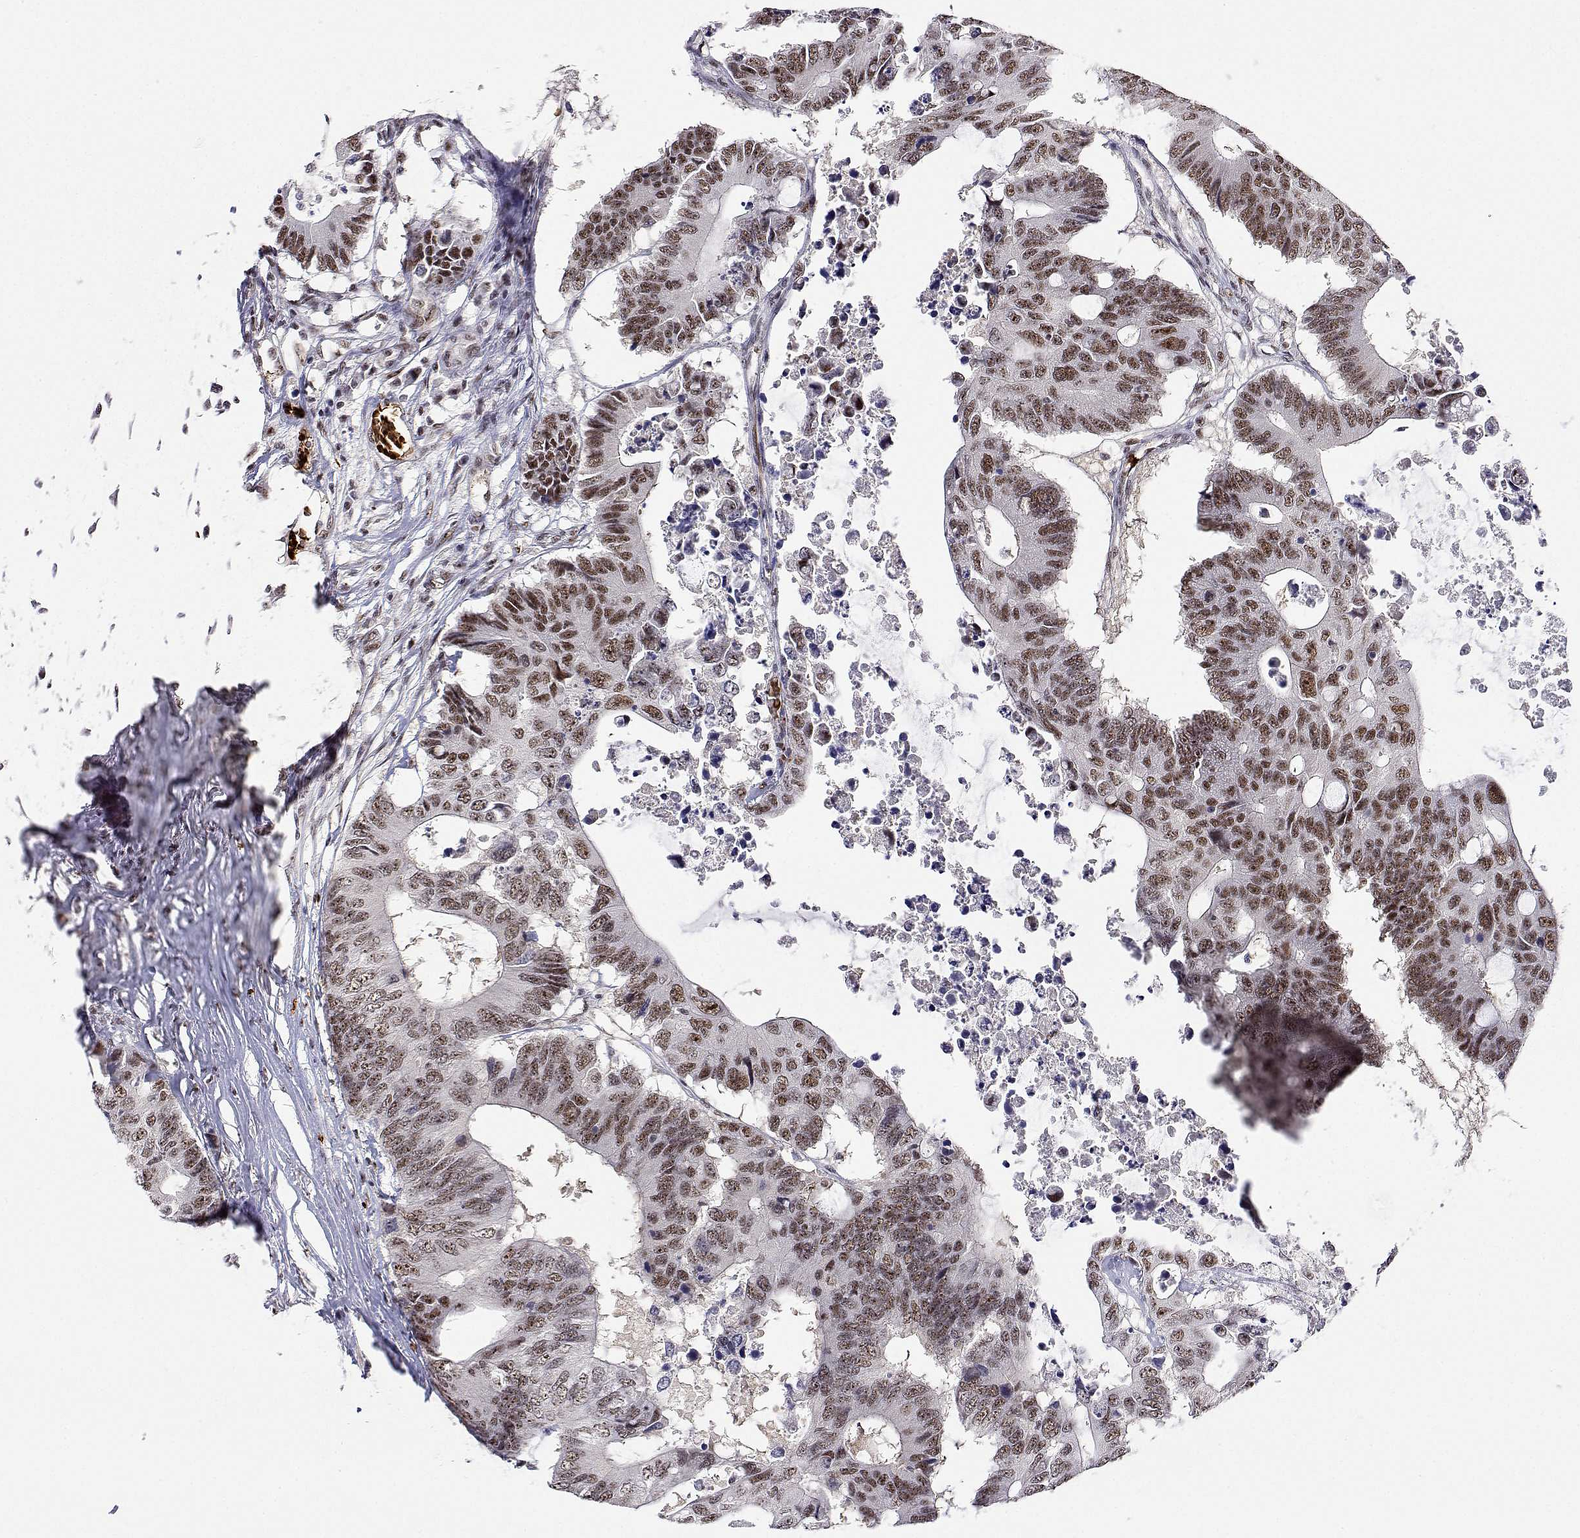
{"staining": {"intensity": "moderate", "quantity": ">75%", "location": "nuclear"}, "tissue": "colorectal cancer", "cell_type": "Tumor cells", "image_type": "cancer", "snomed": [{"axis": "morphology", "description": "Adenocarcinoma, NOS"}, {"axis": "topography", "description": "Colon"}], "caption": "Protein analysis of colorectal adenocarcinoma tissue shows moderate nuclear positivity in about >75% of tumor cells.", "gene": "ADAR", "patient": {"sex": "male", "age": 71}}